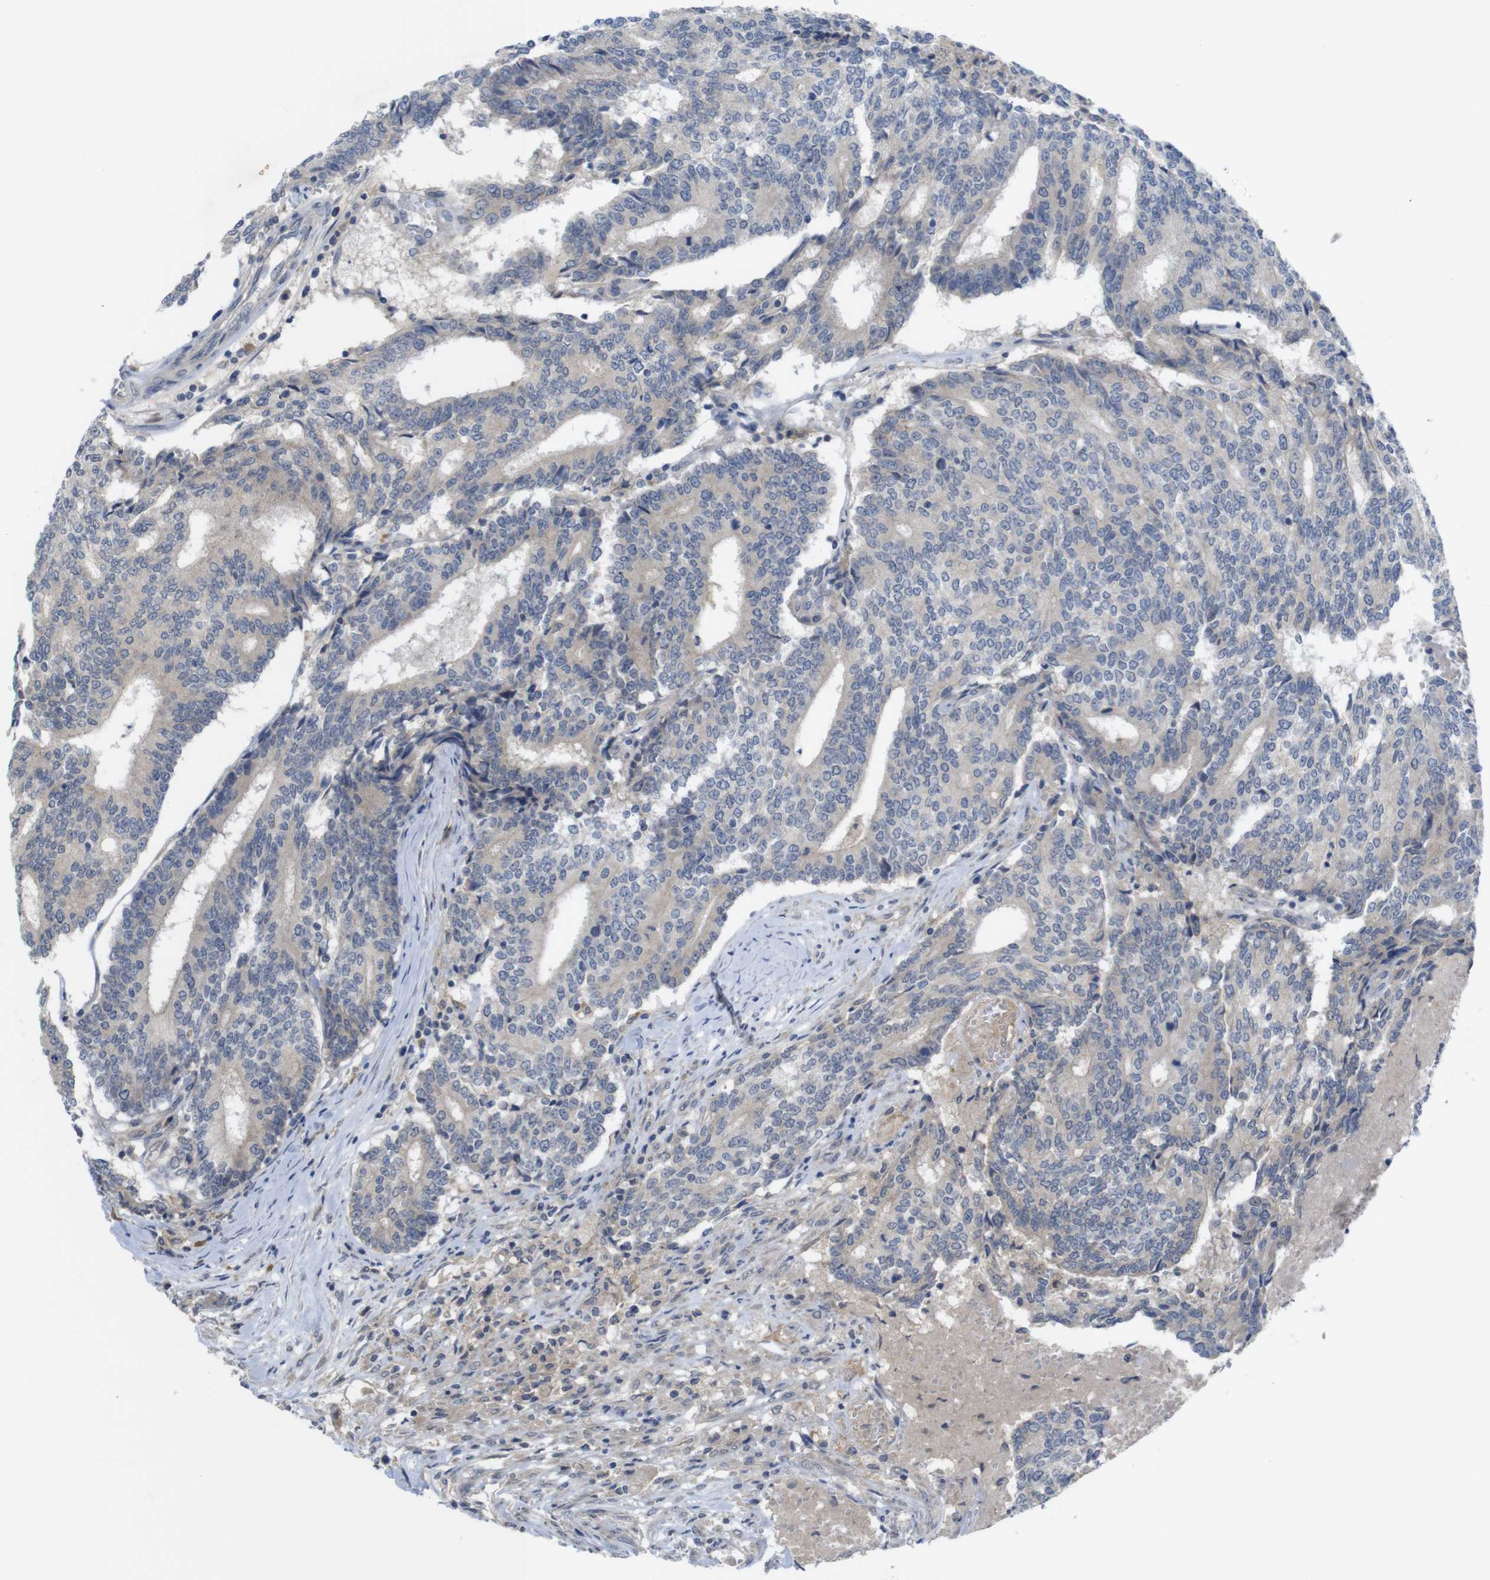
{"staining": {"intensity": "negative", "quantity": "none", "location": "none"}, "tissue": "prostate cancer", "cell_type": "Tumor cells", "image_type": "cancer", "snomed": [{"axis": "morphology", "description": "Normal tissue, NOS"}, {"axis": "morphology", "description": "Adenocarcinoma, High grade"}, {"axis": "topography", "description": "Prostate"}, {"axis": "topography", "description": "Seminal veicle"}], "caption": "This photomicrograph is of prostate cancer stained with immunohistochemistry to label a protein in brown with the nuclei are counter-stained blue. There is no staining in tumor cells.", "gene": "BCAR3", "patient": {"sex": "male", "age": 55}}